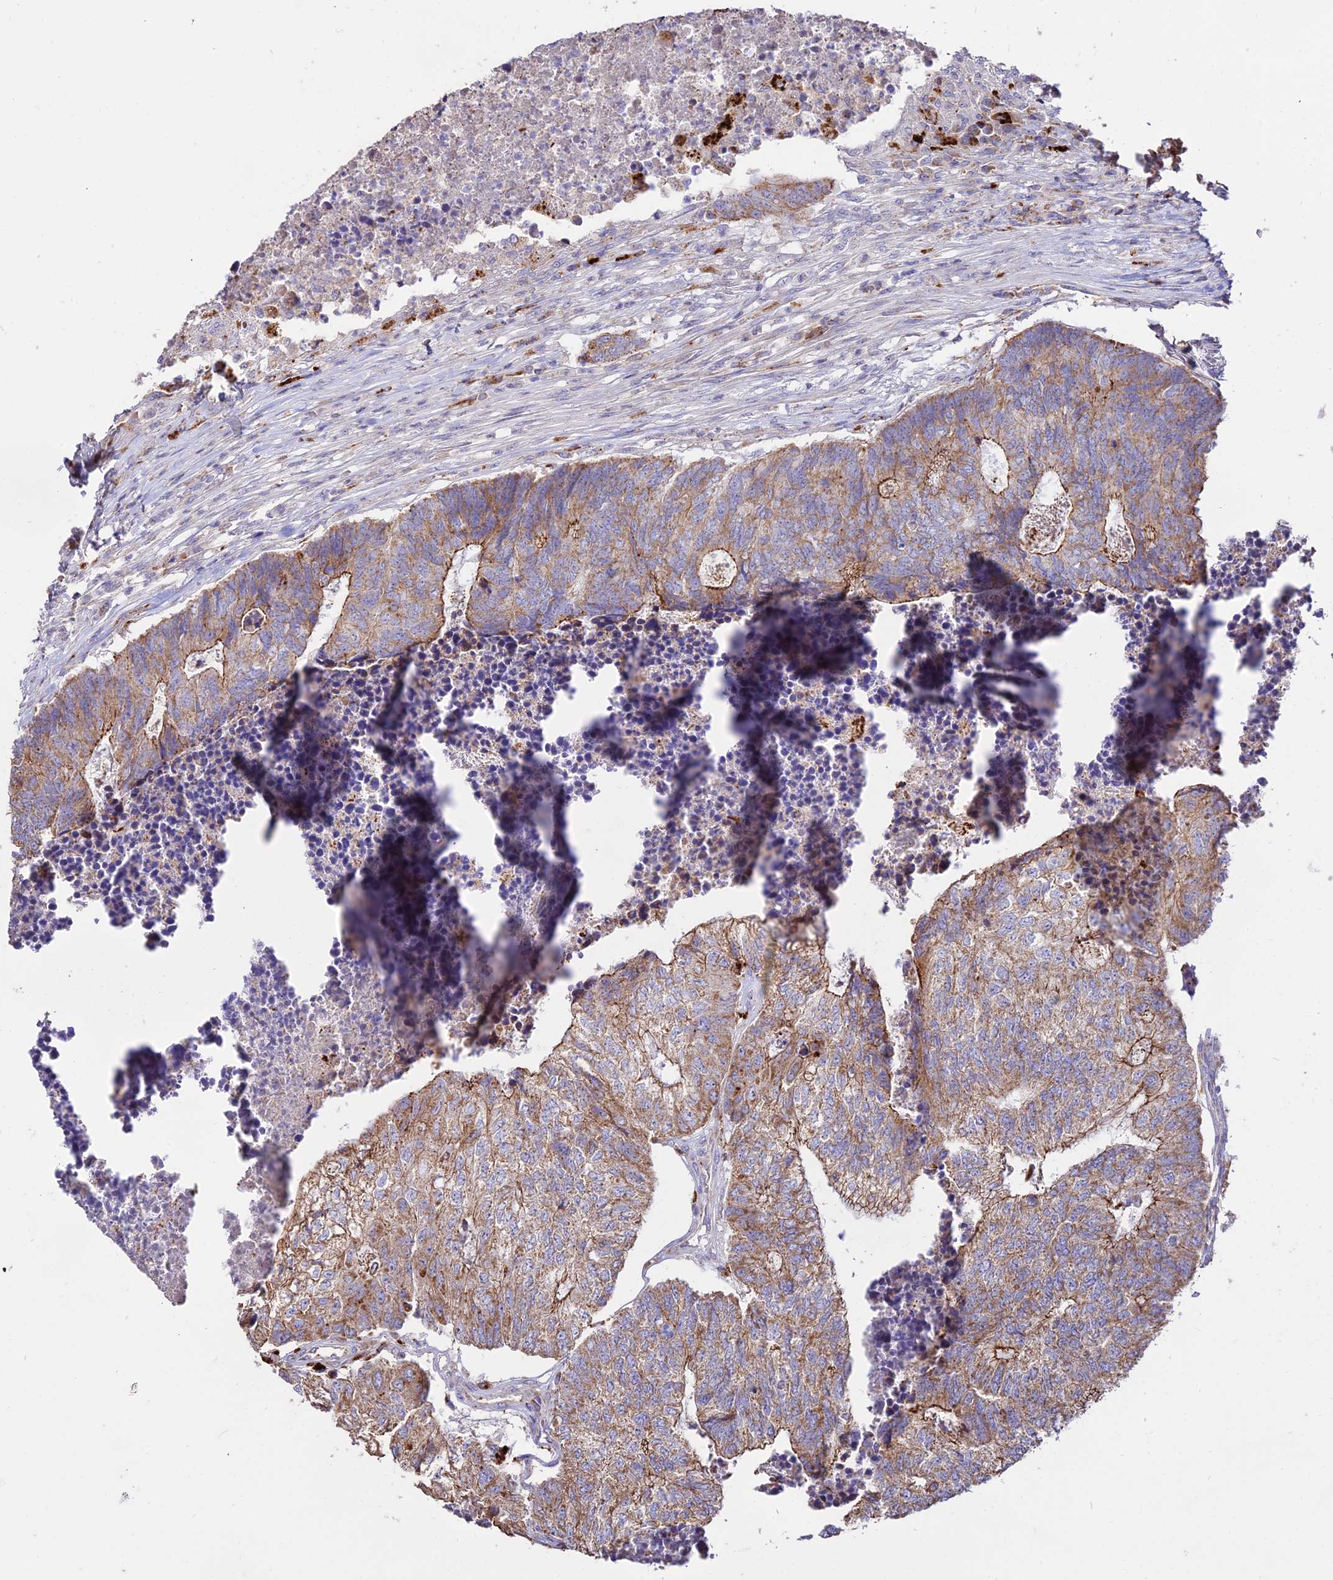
{"staining": {"intensity": "moderate", "quantity": ">75%", "location": "cytoplasmic/membranous"}, "tissue": "colorectal cancer", "cell_type": "Tumor cells", "image_type": "cancer", "snomed": [{"axis": "morphology", "description": "Adenocarcinoma, NOS"}, {"axis": "topography", "description": "Colon"}], "caption": "Protein analysis of colorectal cancer (adenocarcinoma) tissue displays moderate cytoplasmic/membranous positivity in about >75% of tumor cells. The staining is performed using DAB brown chromogen to label protein expression. The nuclei are counter-stained blue using hematoxylin.", "gene": "PNLIPRP3", "patient": {"sex": "female", "age": 67}}